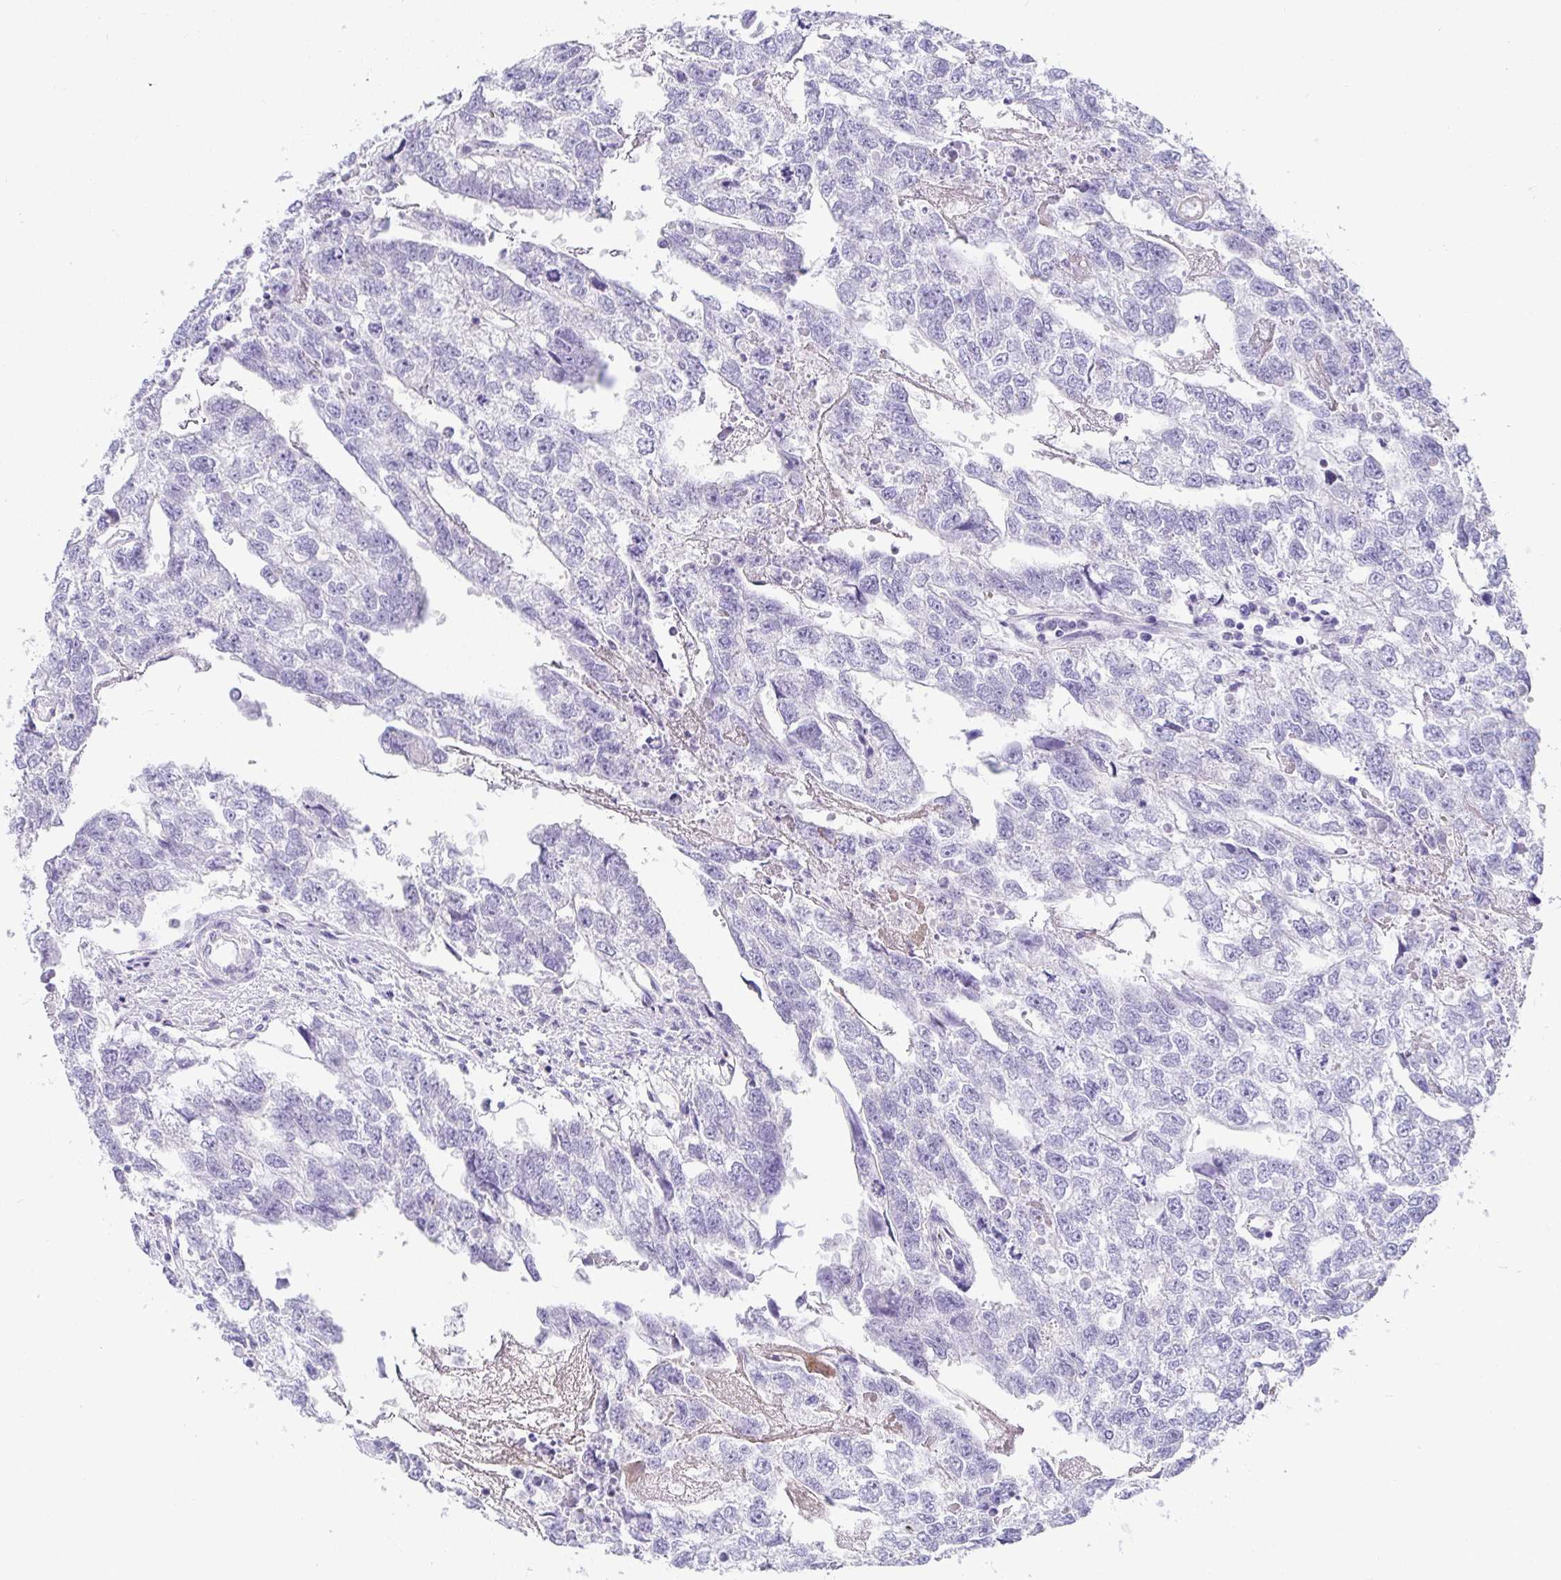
{"staining": {"intensity": "negative", "quantity": "none", "location": "none"}, "tissue": "testis cancer", "cell_type": "Tumor cells", "image_type": "cancer", "snomed": [{"axis": "morphology", "description": "Carcinoma, Embryonal, NOS"}, {"axis": "morphology", "description": "Teratoma, malignant, NOS"}, {"axis": "topography", "description": "Testis"}], "caption": "A histopathology image of testis cancer (malignant teratoma) stained for a protein displays no brown staining in tumor cells.", "gene": "TMEM241", "patient": {"sex": "male", "age": 44}}